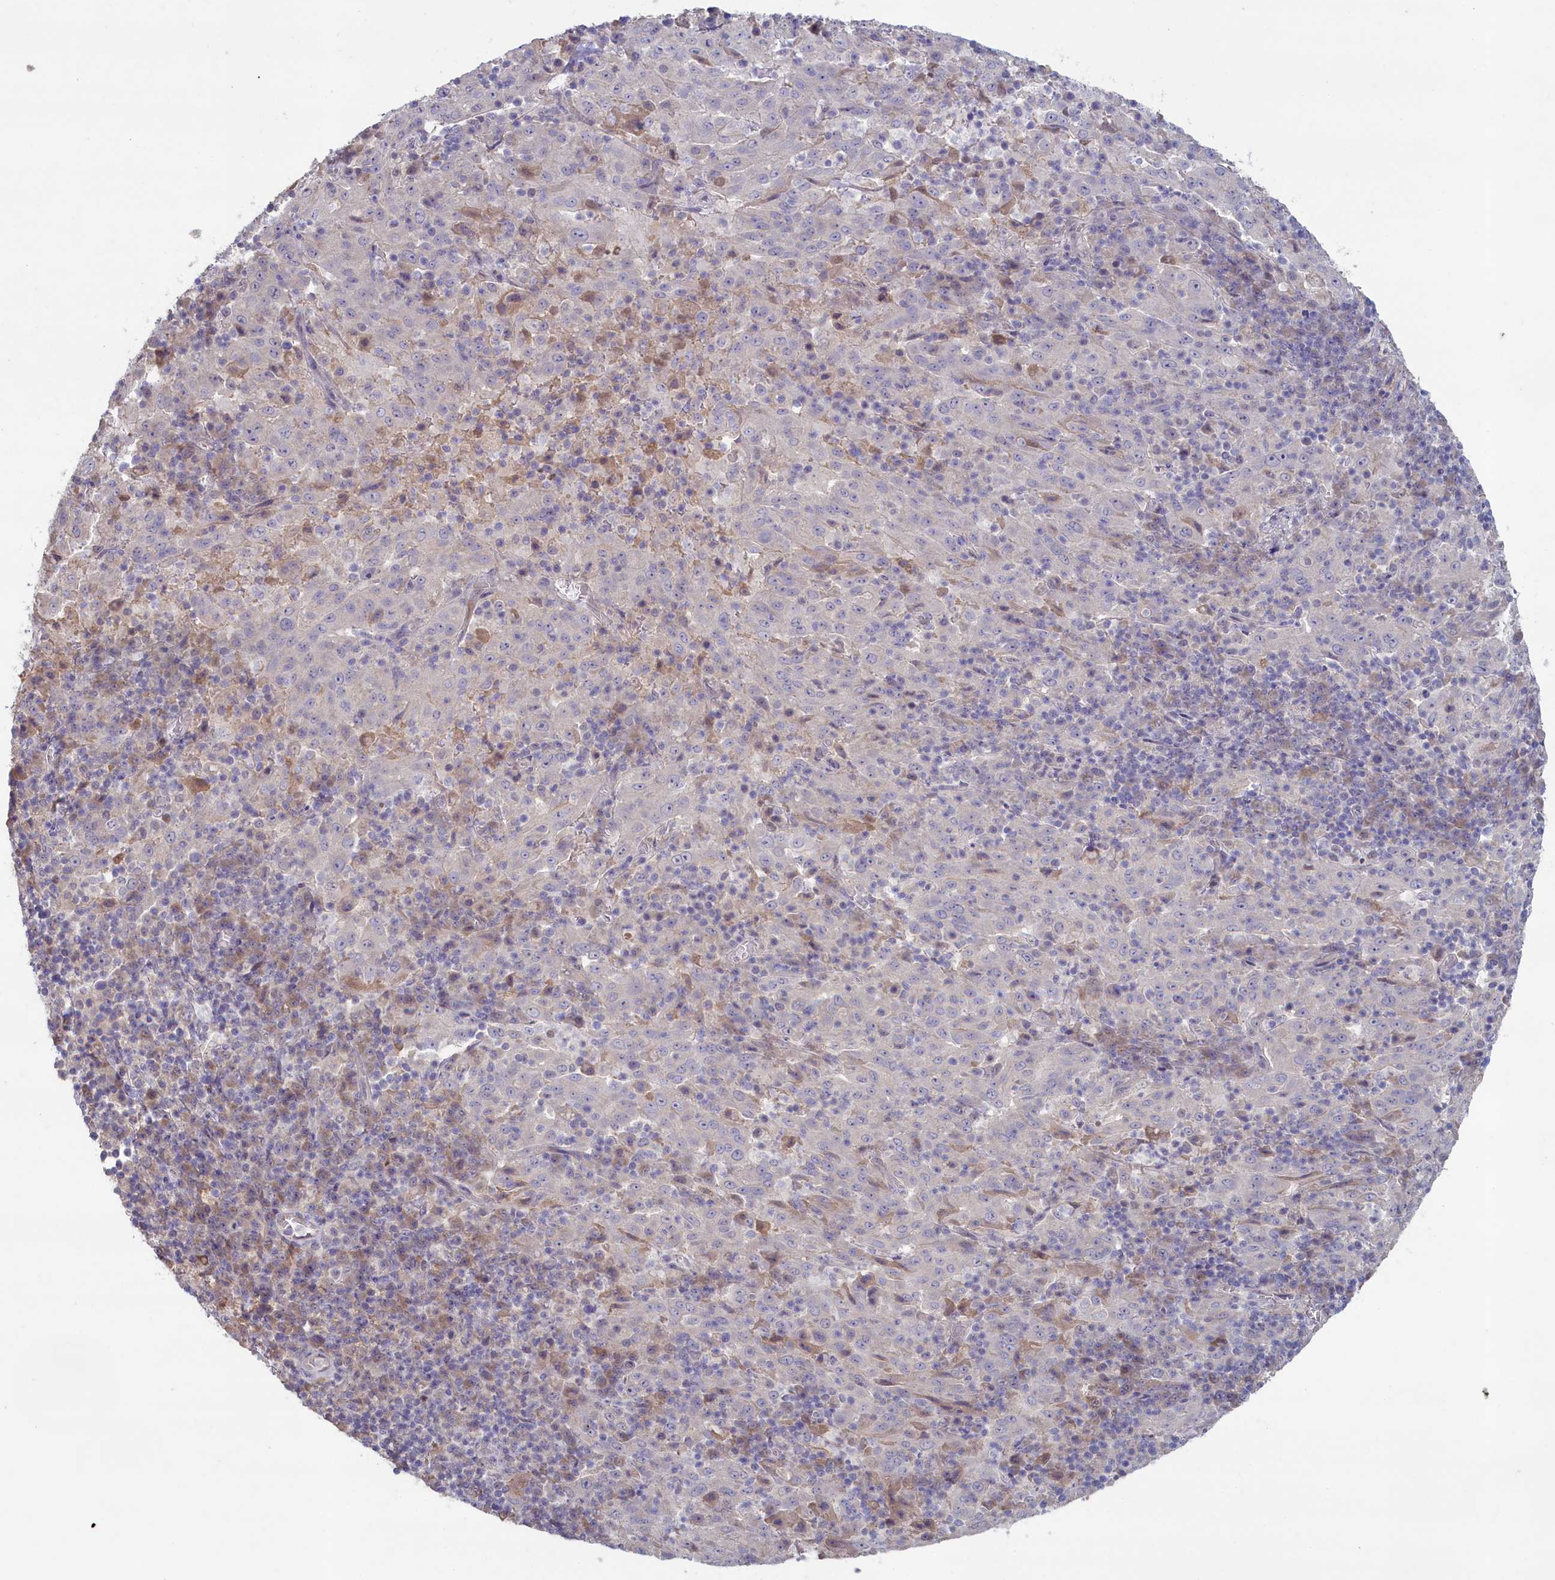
{"staining": {"intensity": "negative", "quantity": "none", "location": "none"}, "tissue": "pancreatic cancer", "cell_type": "Tumor cells", "image_type": "cancer", "snomed": [{"axis": "morphology", "description": "Adenocarcinoma, NOS"}, {"axis": "topography", "description": "Pancreas"}], "caption": "Tumor cells show no significant protein expression in pancreatic cancer.", "gene": "ATF7IP2", "patient": {"sex": "male", "age": 63}}